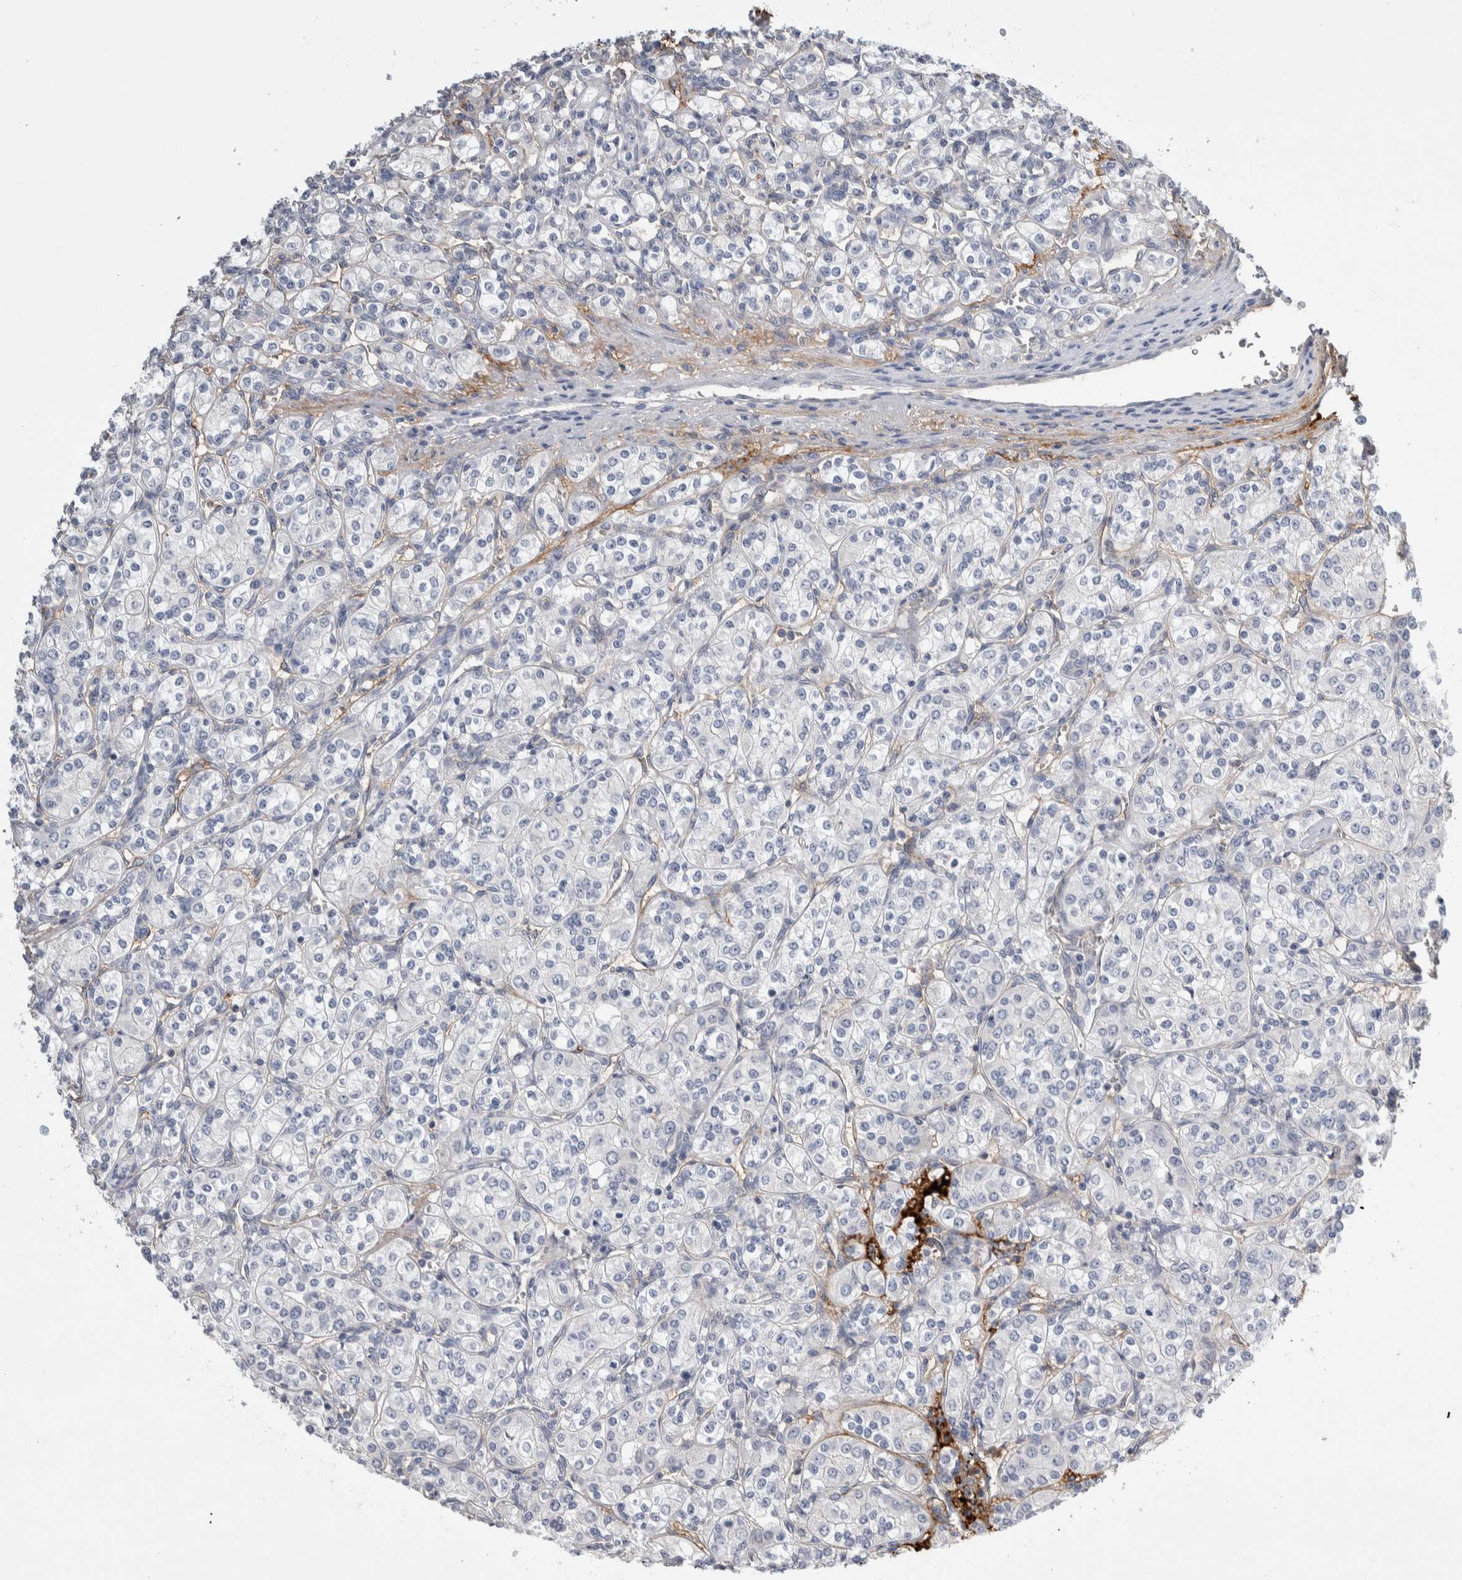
{"staining": {"intensity": "negative", "quantity": "none", "location": "none"}, "tissue": "renal cancer", "cell_type": "Tumor cells", "image_type": "cancer", "snomed": [{"axis": "morphology", "description": "Adenocarcinoma, NOS"}, {"axis": "topography", "description": "Kidney"}], "caption": "Tumor cells are negative for brown protein staining in renal cancer (adenocarcinoma). The staining was performed using DAB to visualize the protein expression in brown, while the nuclei were stained in blue with hematoxylin (Magnification: 20x).", "gene": "CEP131", "patient": {"sex": "male", "age": 77}}